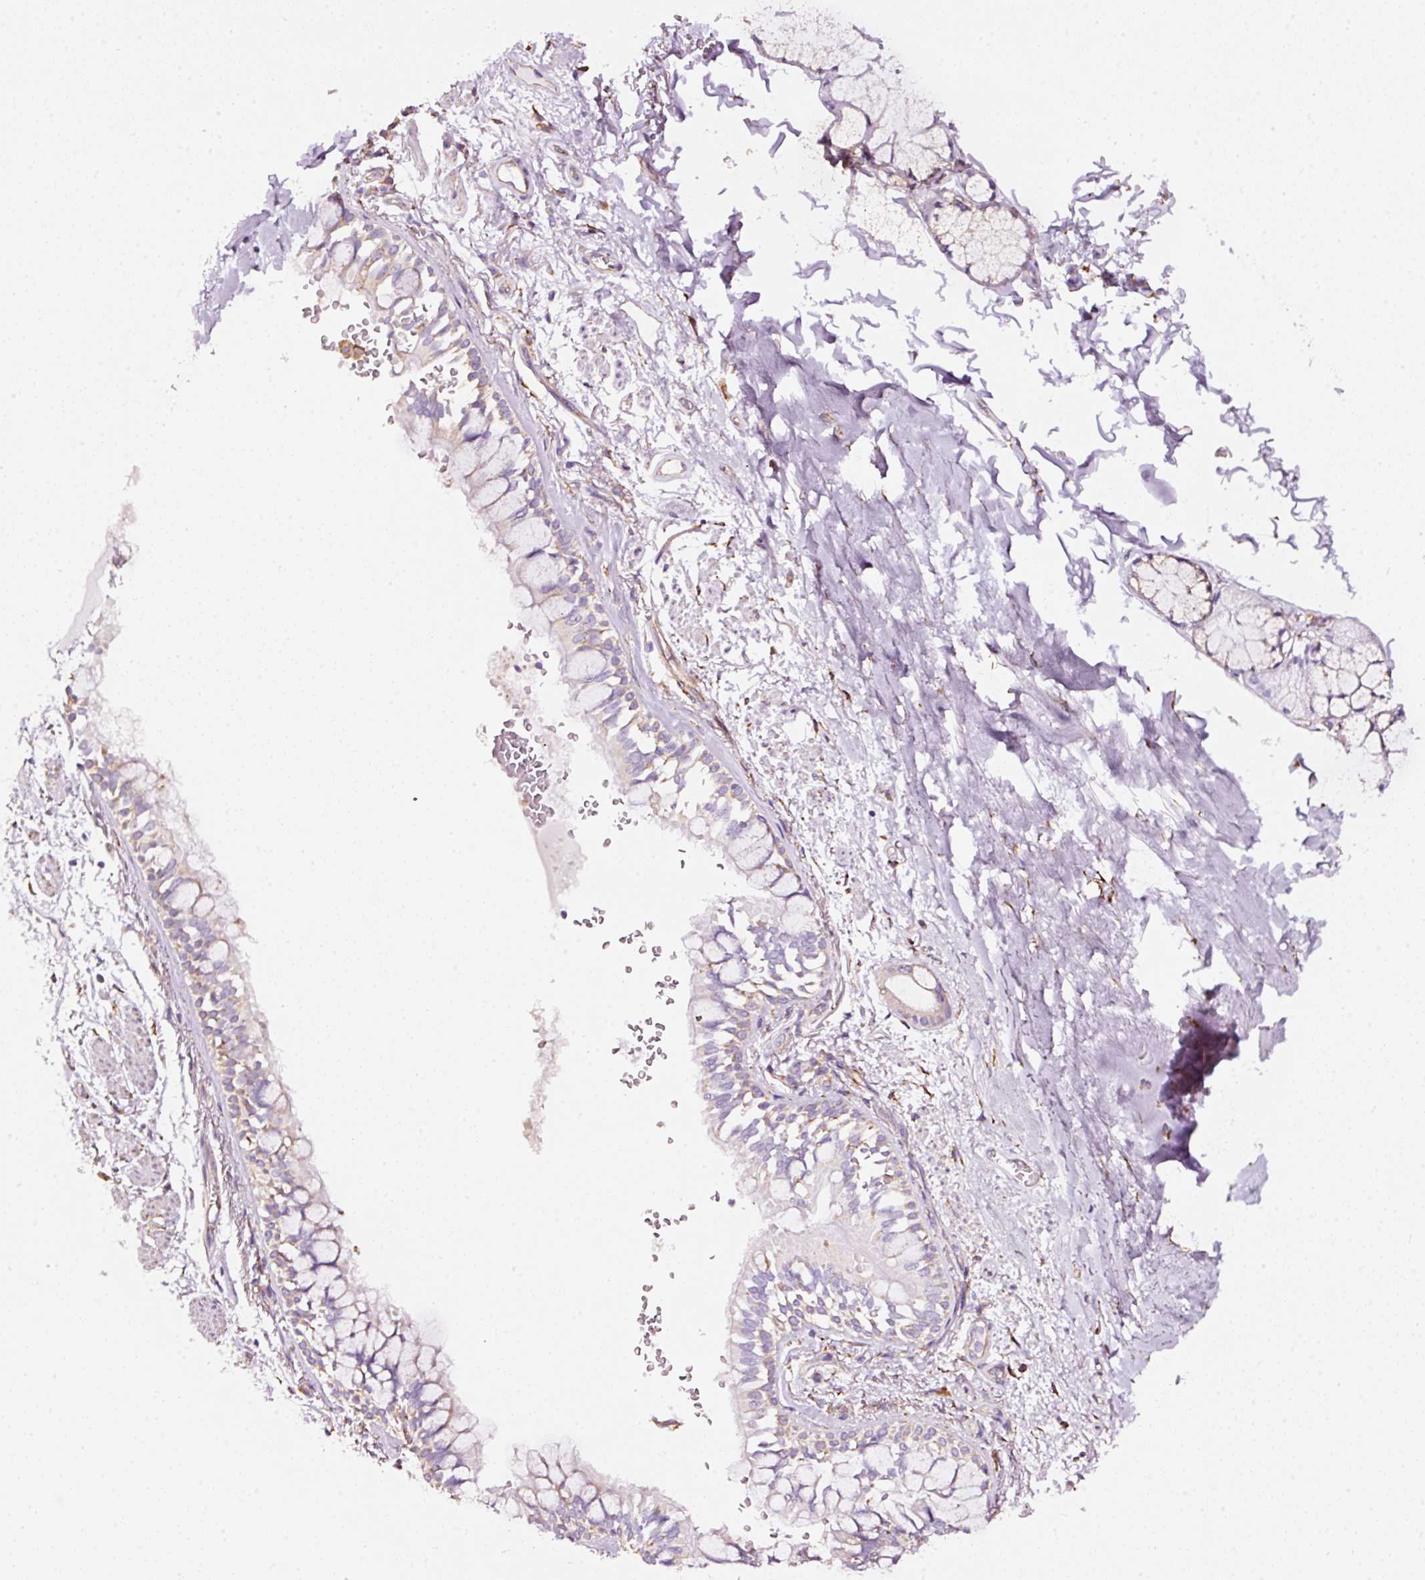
{"staining": {"intensity": "moderate", "quantity": "<25%", "location": "cytoplasmic/membranous"}, "tissue": "bronchus", "cell_type": "Respiratory epithelial cells", "image_type": "normal", "snomed": [{"axis": "morphology", "description": "Normal tissue, NOS"}, {"axis": "topography", "description": "Bronchus"}], "caption": "Protein staining demonstrates moderate cytoplasmic/membranous staining in about <25% of respiratory epithelial cells in normal bronchus. The protein is shown in brown color, while the nuclei are stained blue.", "gene": "GCG", "patient": {"sex": "male", "age": 70}}